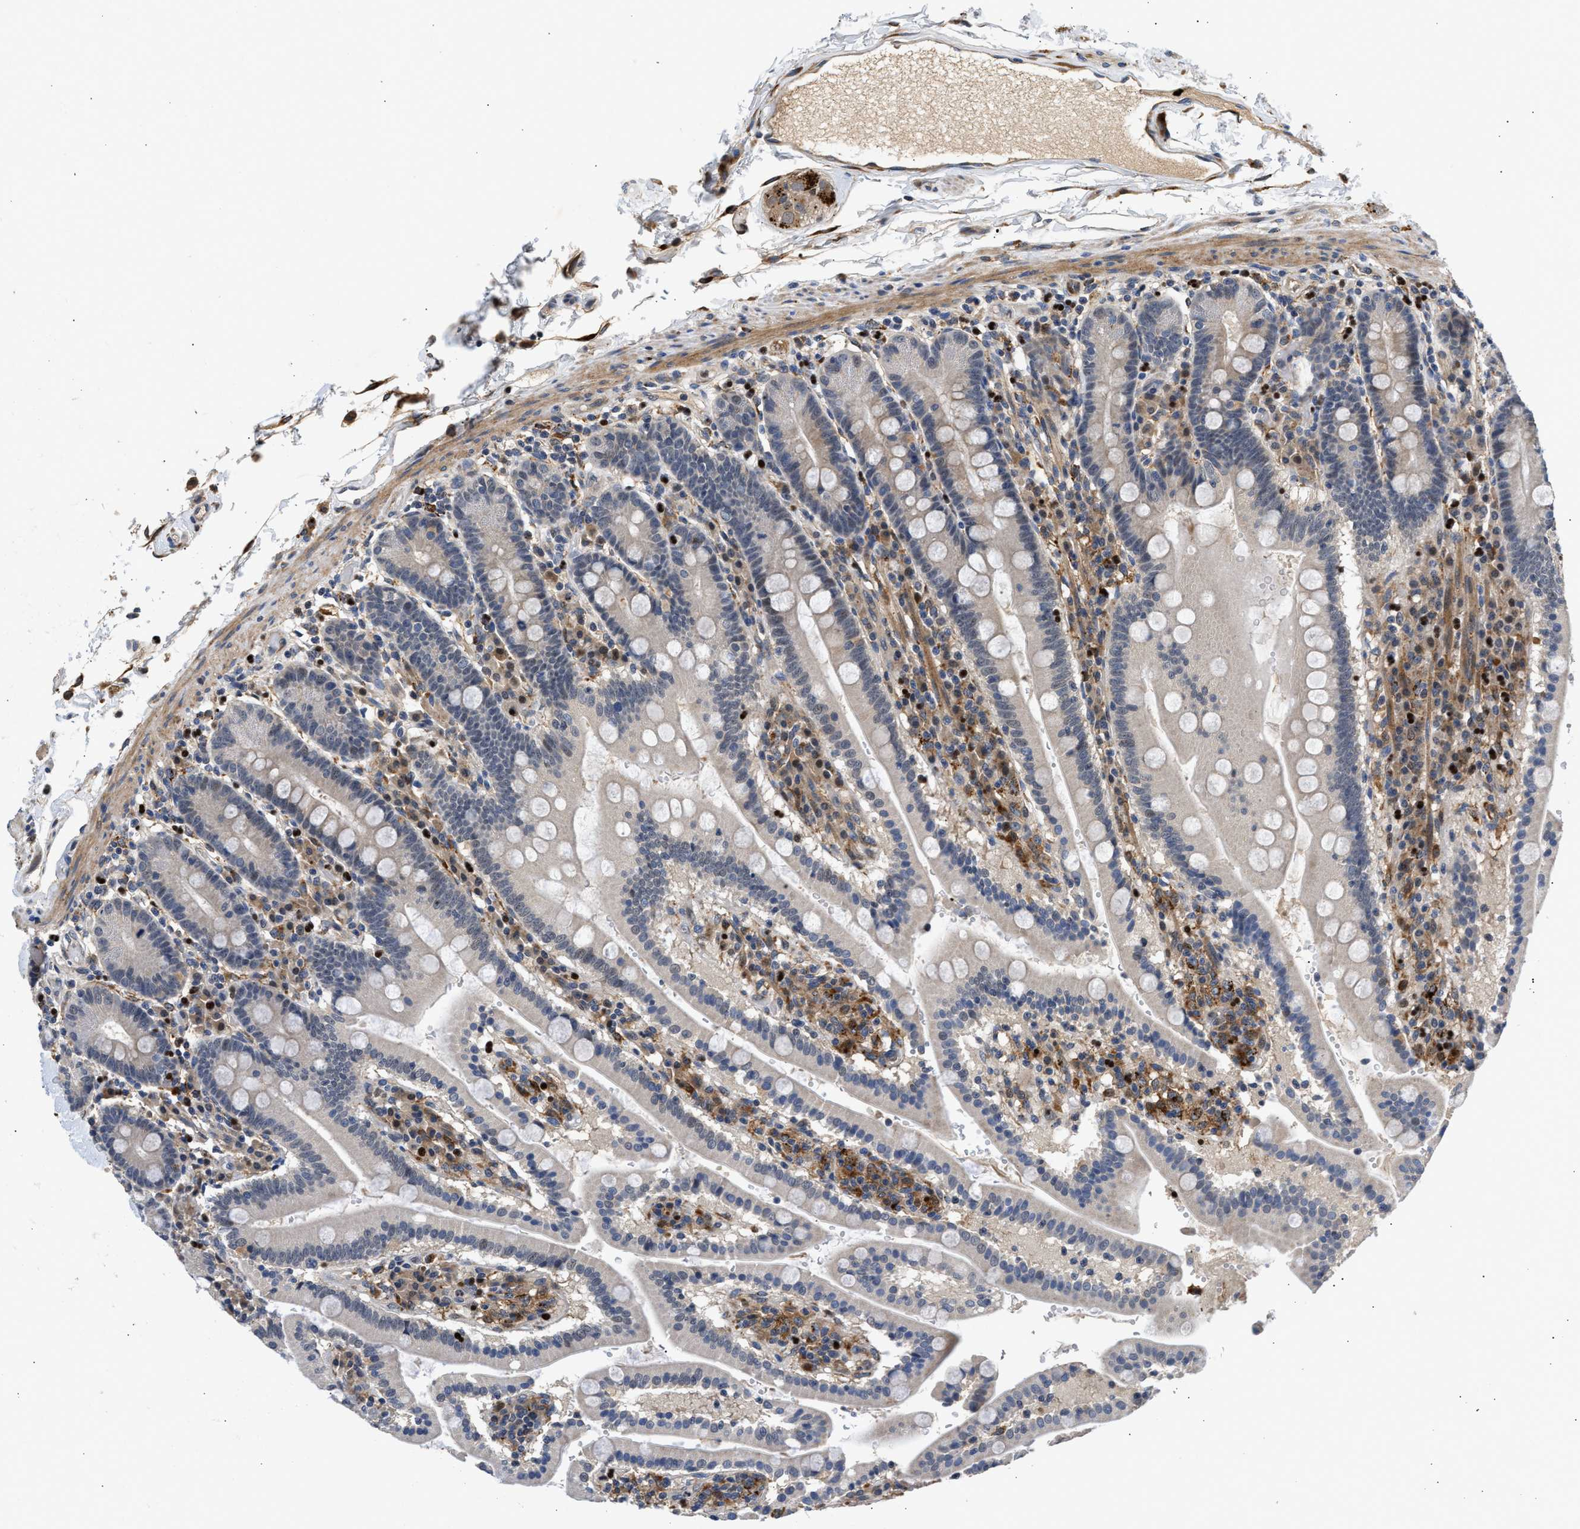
{"staining": {"intensity": "weak", "quantity": "<25%", "location": "cytoplasmic/membranous"}, "tissue": "duodenum", "cell_type": "Glandular cells", "image_type": "normal", "snomed": [{"axis": "morphology", "description": "Normal tissue, NOS"}, {"axis": "topography", "description": "Small intestine, NOS"}], "caption": "The image displays no significant staining in glandular cells of duodenum.", "gene": "PPM1L", "patient": {"sex": "female", "age": 71}}